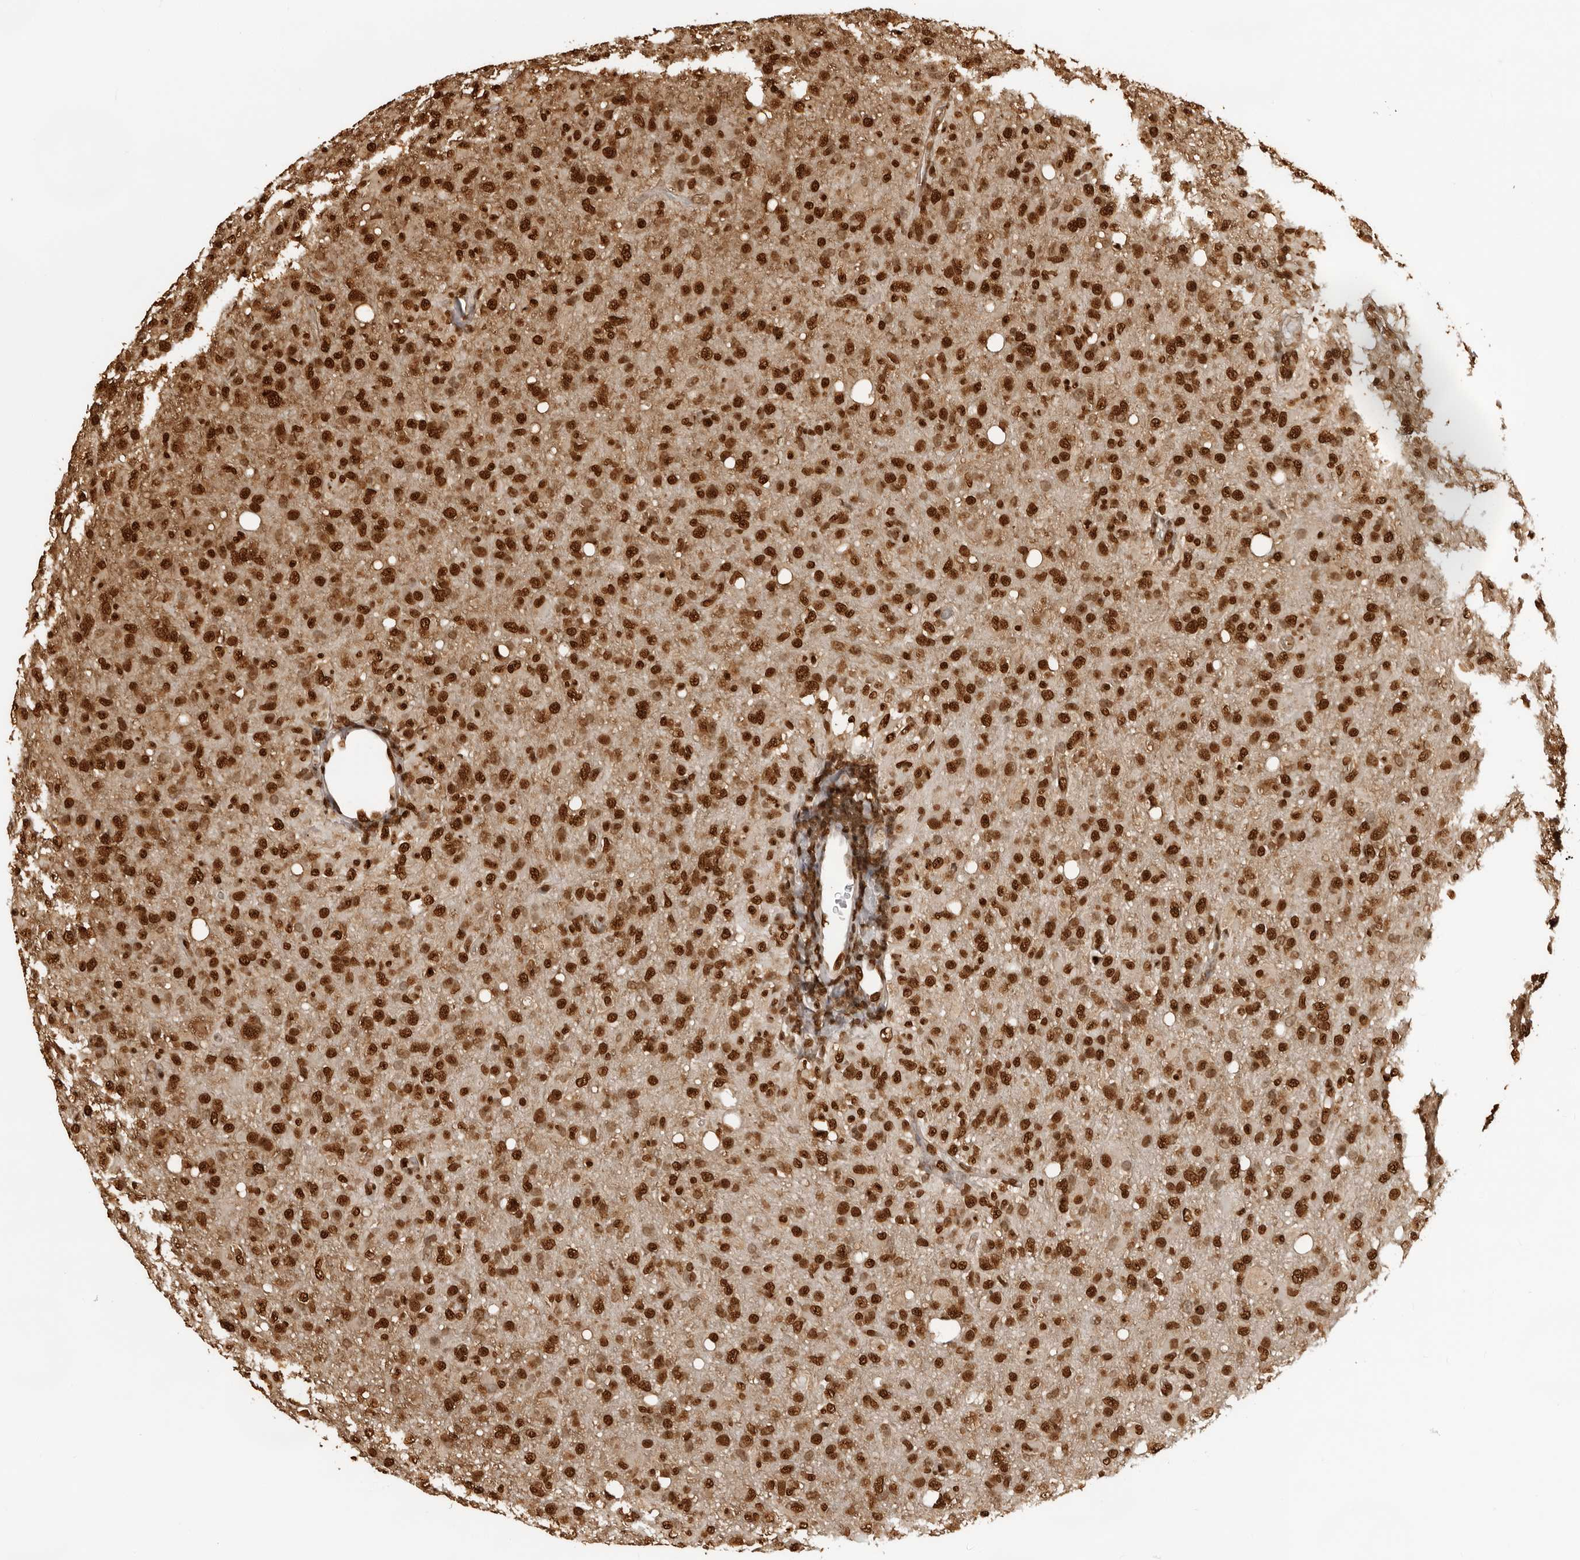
{"staining": {"intensity": "strong", "quantity": ">75%", "location": "nuclear"}, "tissue": "glioma", "cell_type": "Tumor cells", "image_type": "cancer", "snomed": [{"axis": "morphology", "description": "Glioma, malignant, High grade"}, {"axis": "topography", "description": "Brain"}], "caption": "A photomicrograph showing strong nuclear positivity in approximately >75% of tumor cells in glioma, as visualized by brown immunohistochemical staining.", "gene": "ZFP91", "patient": {"sex": "female", "age": 57}}